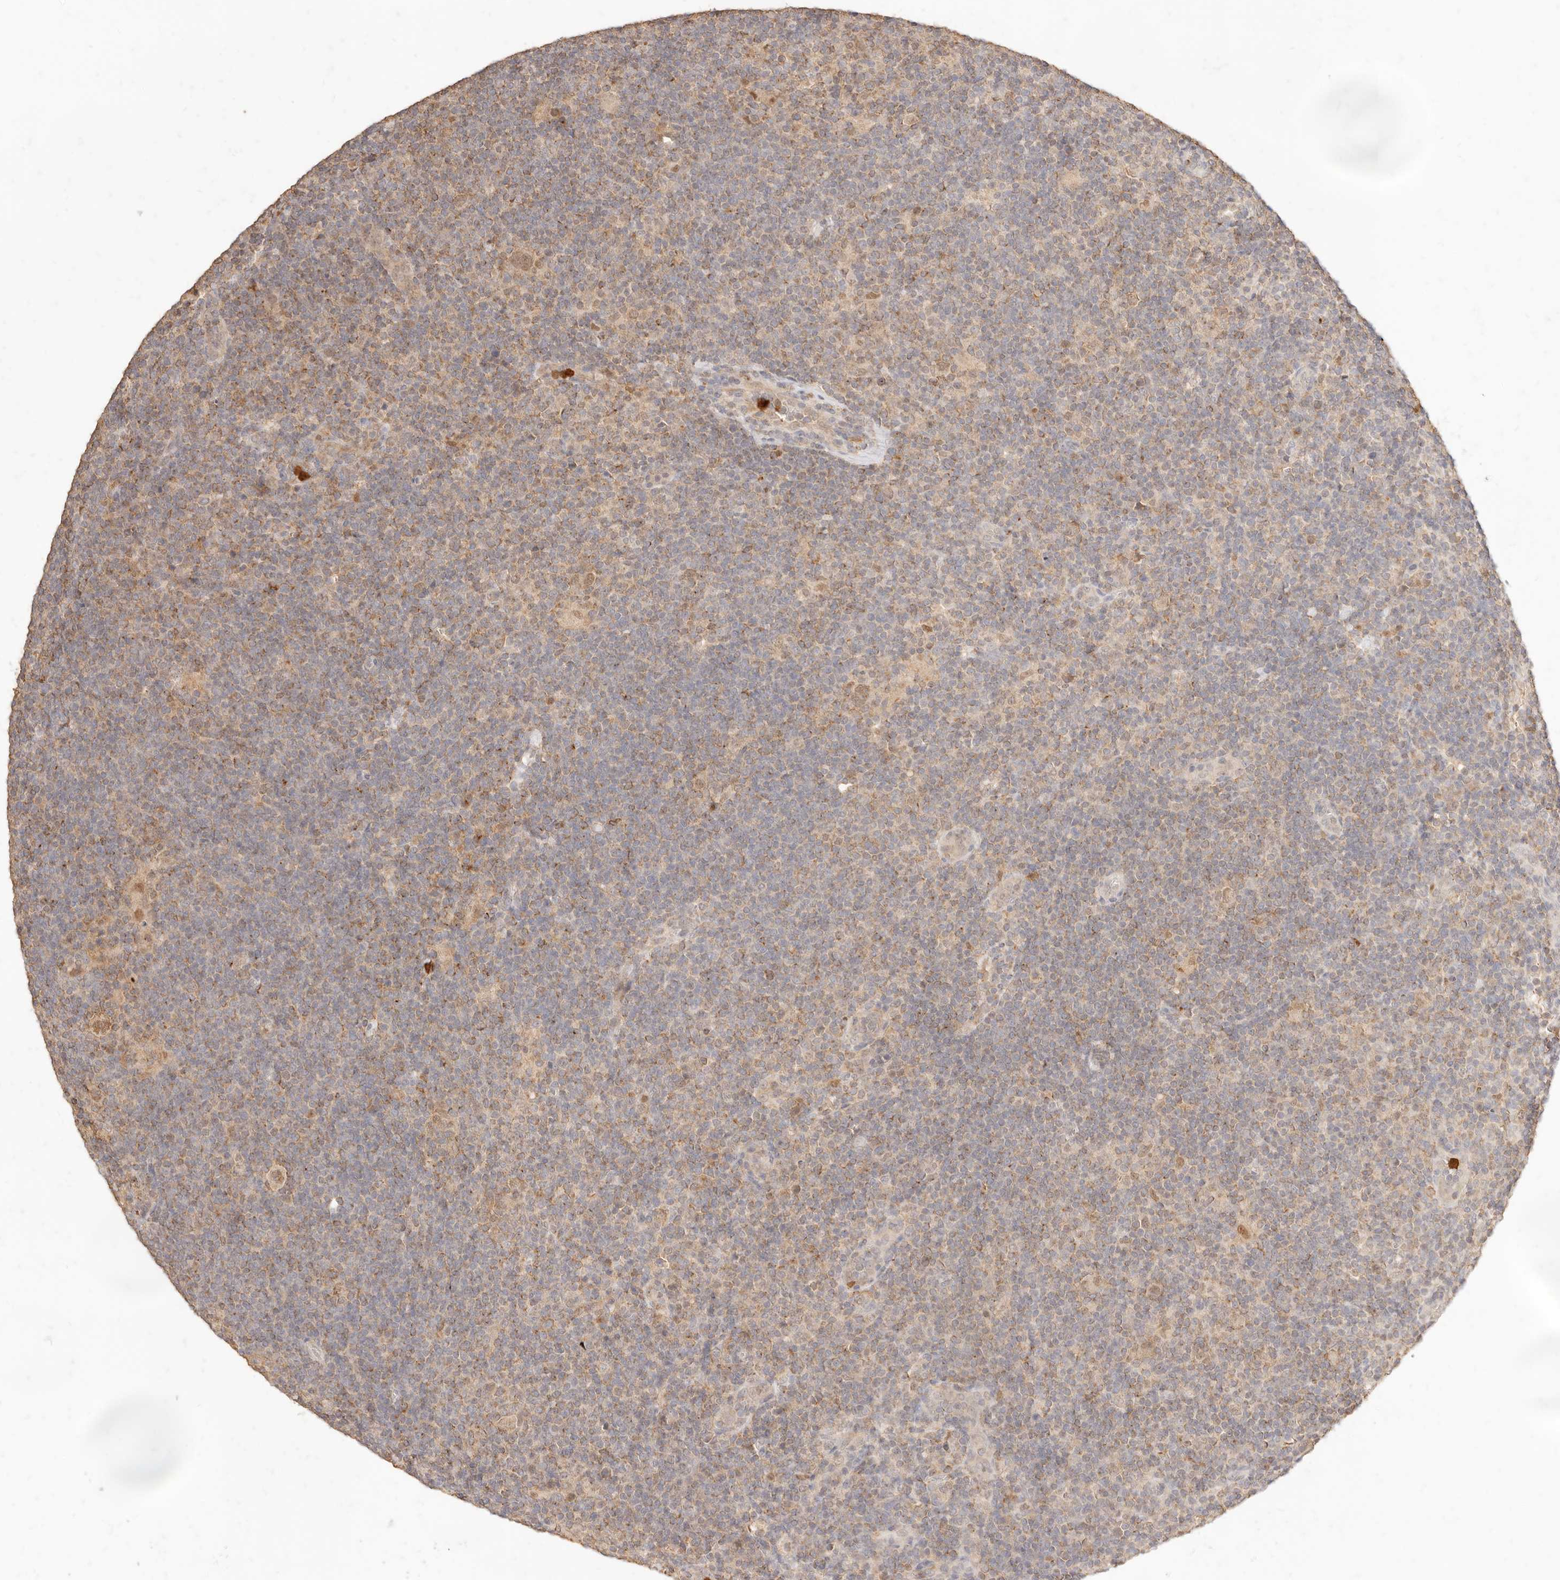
{"staining": {"intensity": "weak", "quantity": "25%-75%", "location": "nuclear"}, "tissue": "lymphoma", "cell_type": "Tumor cells", "image_type": "cancer", "snomed": [{"axis": "morphology", "description": "Hodgkin's disease, NOS"}, {"axis": "topography", "description": "Lymph node"}], "caption": "A brown stain labels weak nuclear expression of a protein in human Hodgkin's disease tumor cells.", "gene": "TMTC2", "patient": {"sex": "female", "age": 57}}